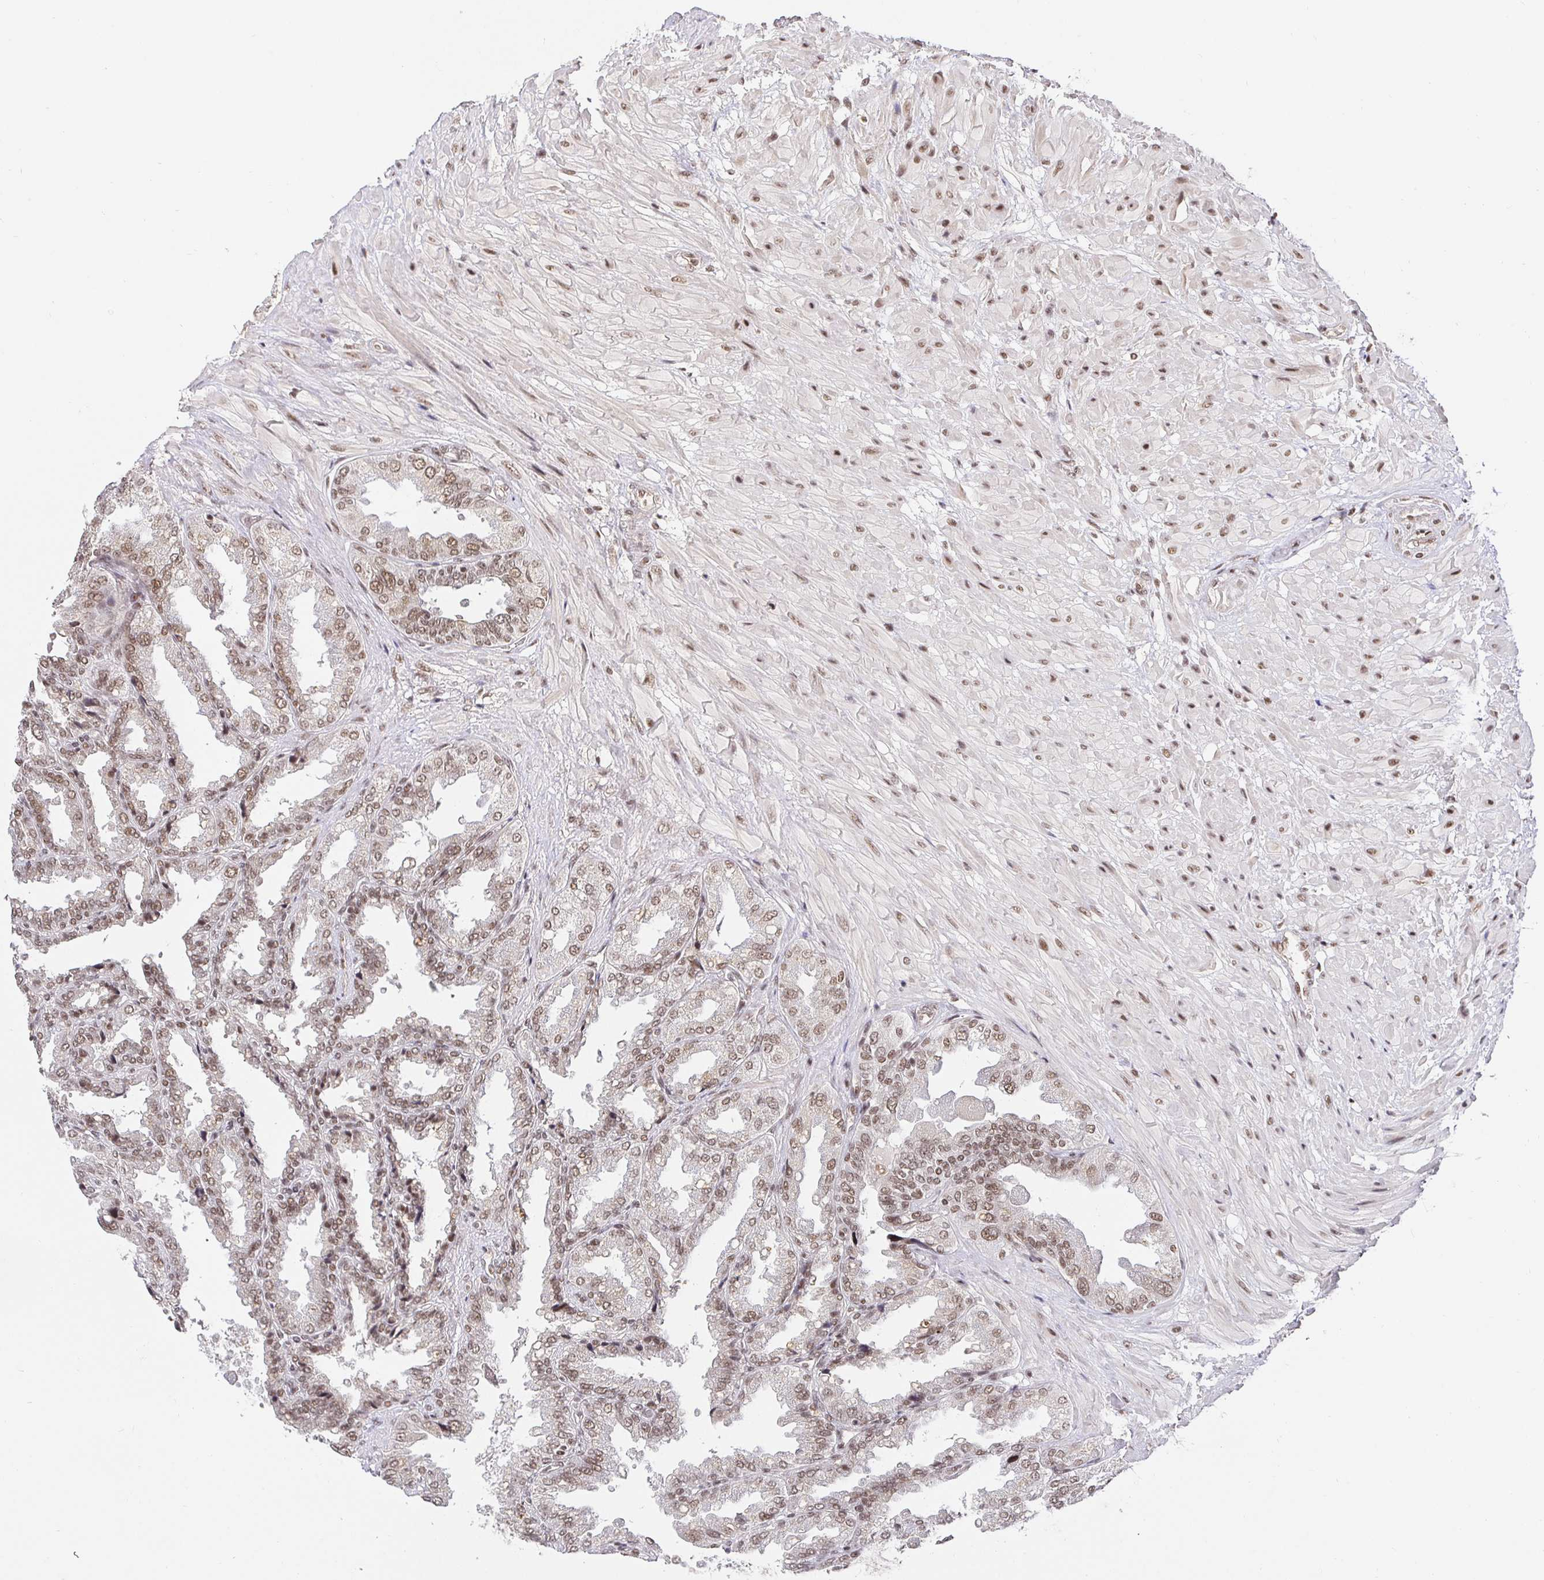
{"staining": {"intensity": "moderate", "quantity": ">75%", "location": "nuclear"}, "tissue": "seminal vesicle", "cell_type": "Glandular cells", "image_type": "normal", "snomed": [{"axis": "morphology", "description": "Normal tissue, NOS"}, {"axis": "topography", "description": "Seminal veicle"}], "caption": "Human seminal vesicle stained for a protein (brown) reveals moderate nuclear positive staining in approximately >75% of glandular cells.", "gene": "USF1", "patient": {"sex": "male", "age": 55}}